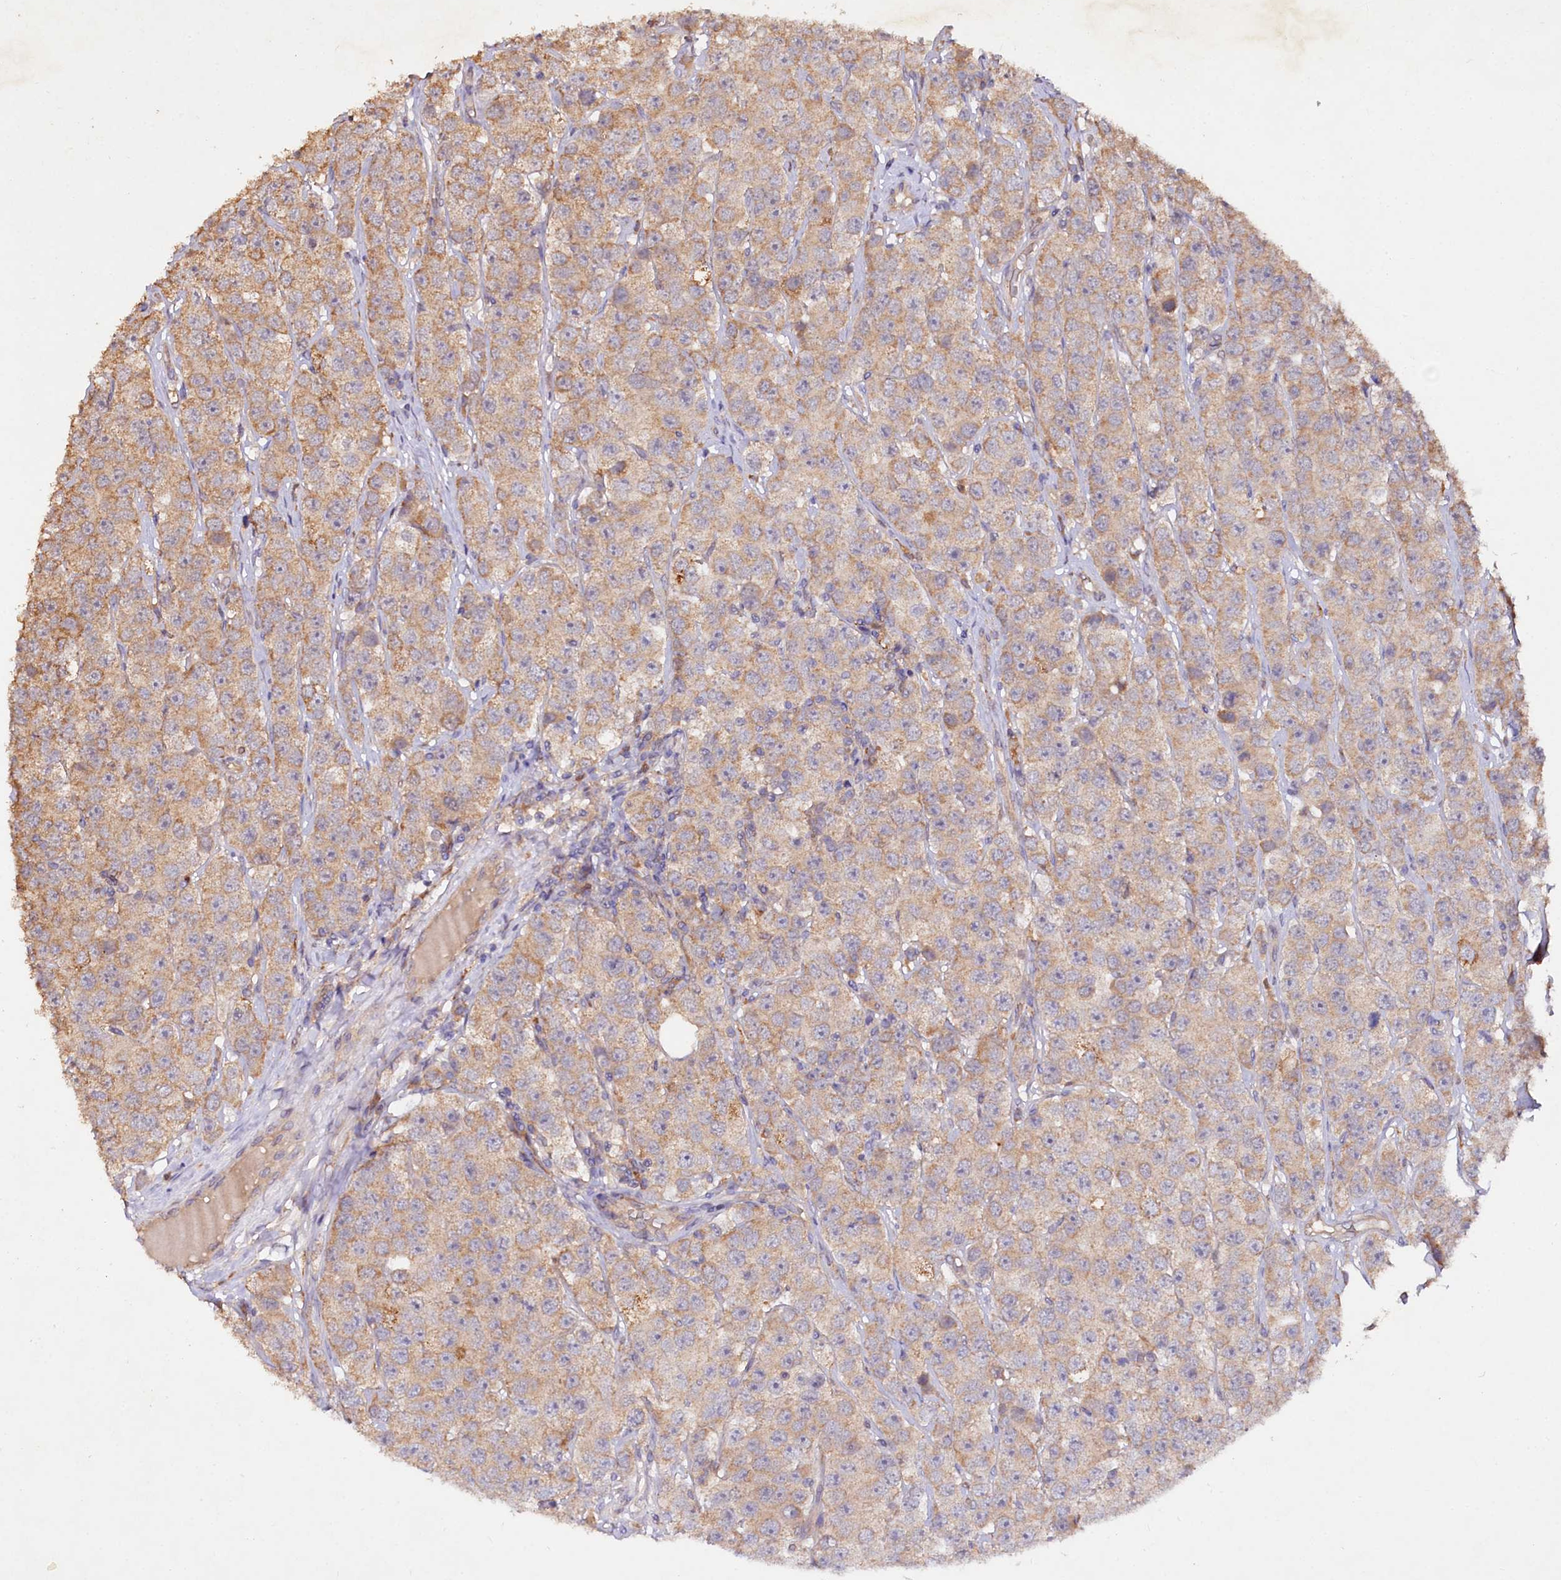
{"staining": {"intensity": "weak", "quantity": "25%-75%", "location": "cytoplasmic/membranous"}, "tissue": "testis cancer", "cell_type": "Tumor cells", "image_type": "cancer", "snomed": [{"axis": "morphology", "description": "Seminoma, NOS"}, {"axis": "topography", "description": "Testis"}], "caption": "Testis cancer stained with a brown dye displays weak cytoplasmic/membranous positive positivity in about 25%-75% of tumor cells.", "gene": "ETFBKMT", "patient": {"sex": "male", "age": 28}}